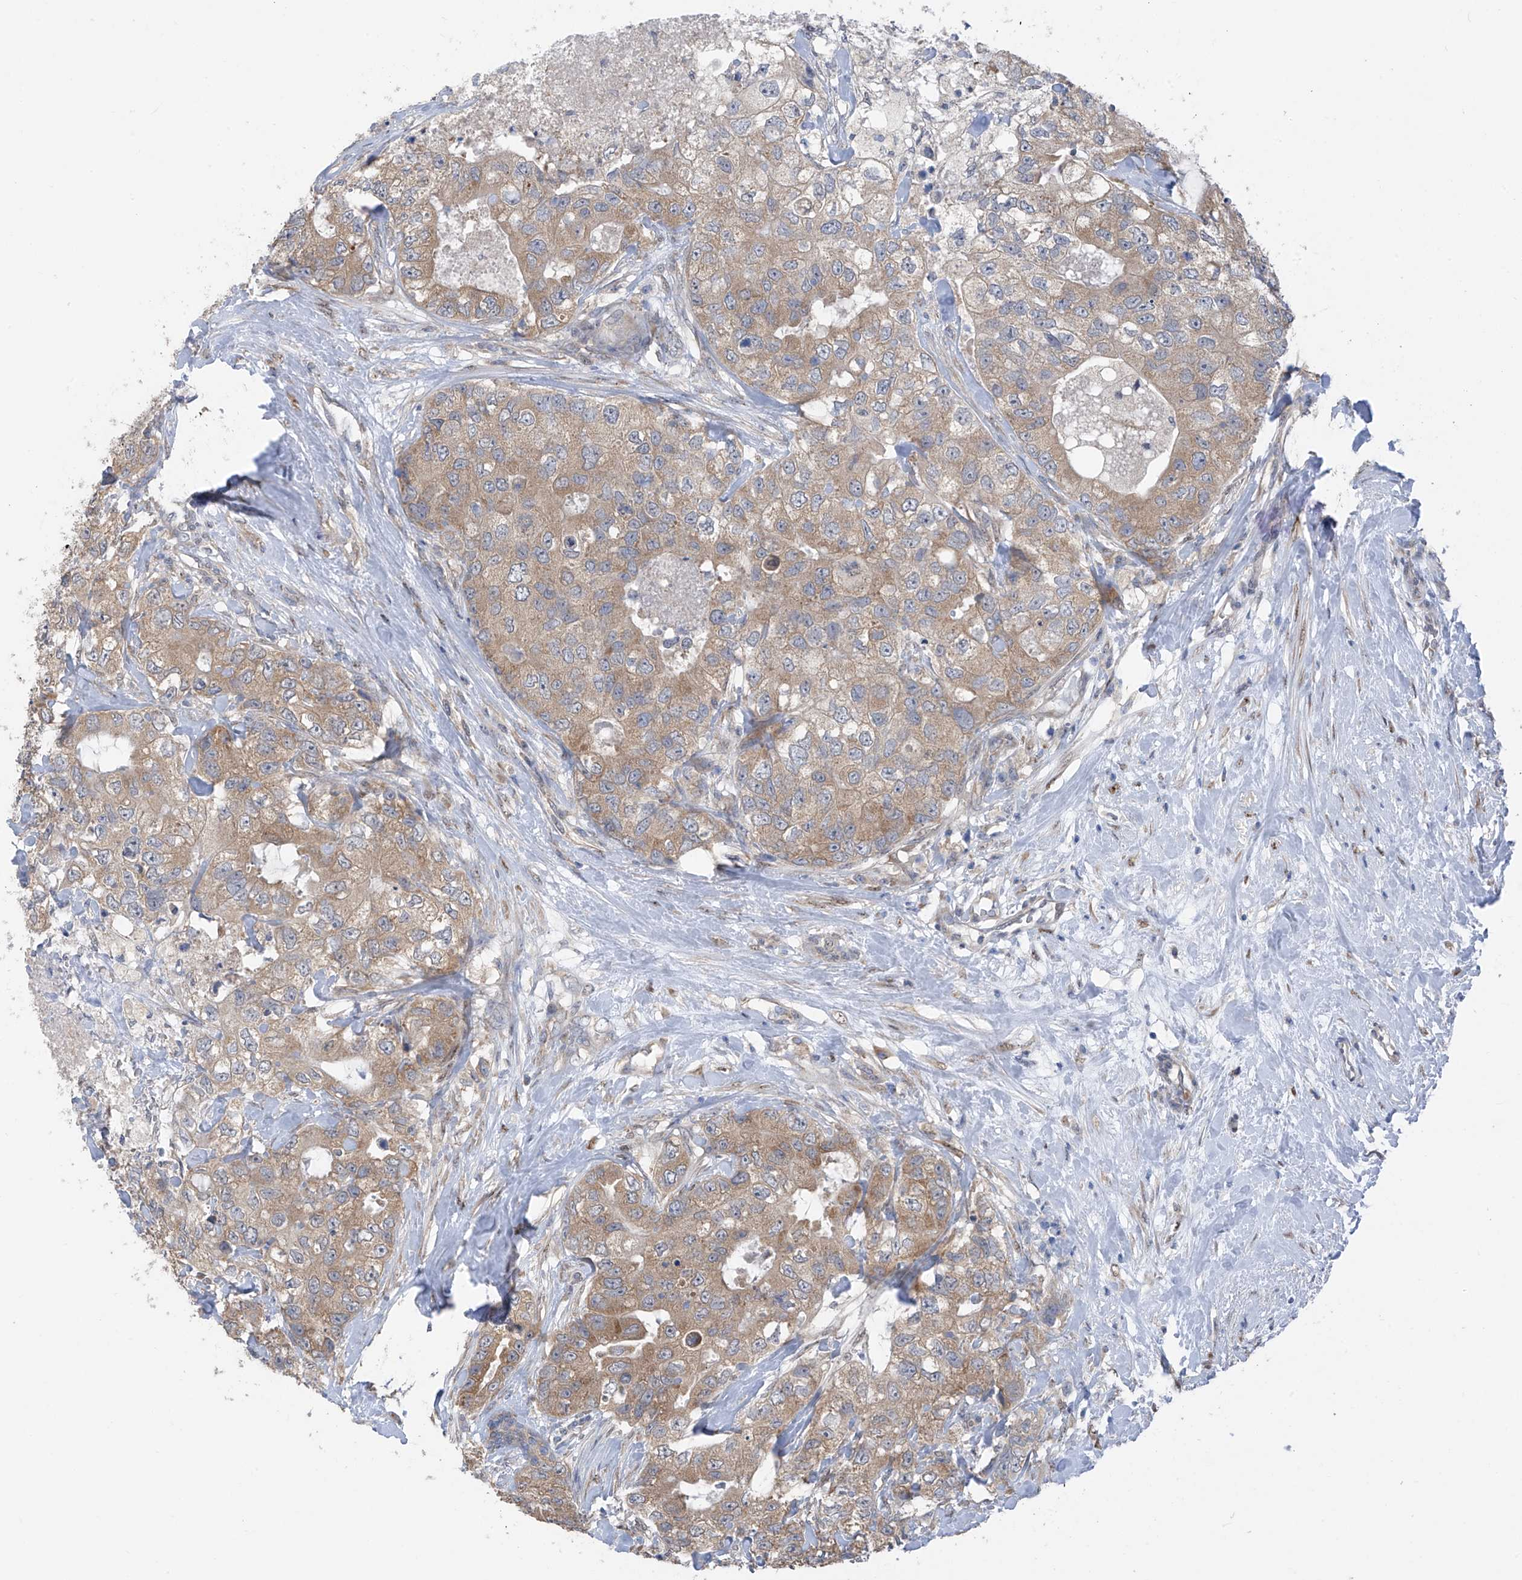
{"staining": {"intensity": "moderate", "quantity": "25%-75%", "location": "cytoplasmic/membranous"}, "tissue": "breast cancer", "cell_type": "Tumor cells", "image_type": "cancer", "snomed": [{"axis": "morphology", "description": "Duct carcinoma"}, {"axis": "topography", "description": "Breast"}], "caption": "Human breast cancer (intraductal carcinoma) stained with a brown dye exhibits moderate cytoplasmic/membranous positive staining in approximately 25%-75% of tumor cells.", "gene": "RPL4", "patient": {"sex": "female", "age": 62}}